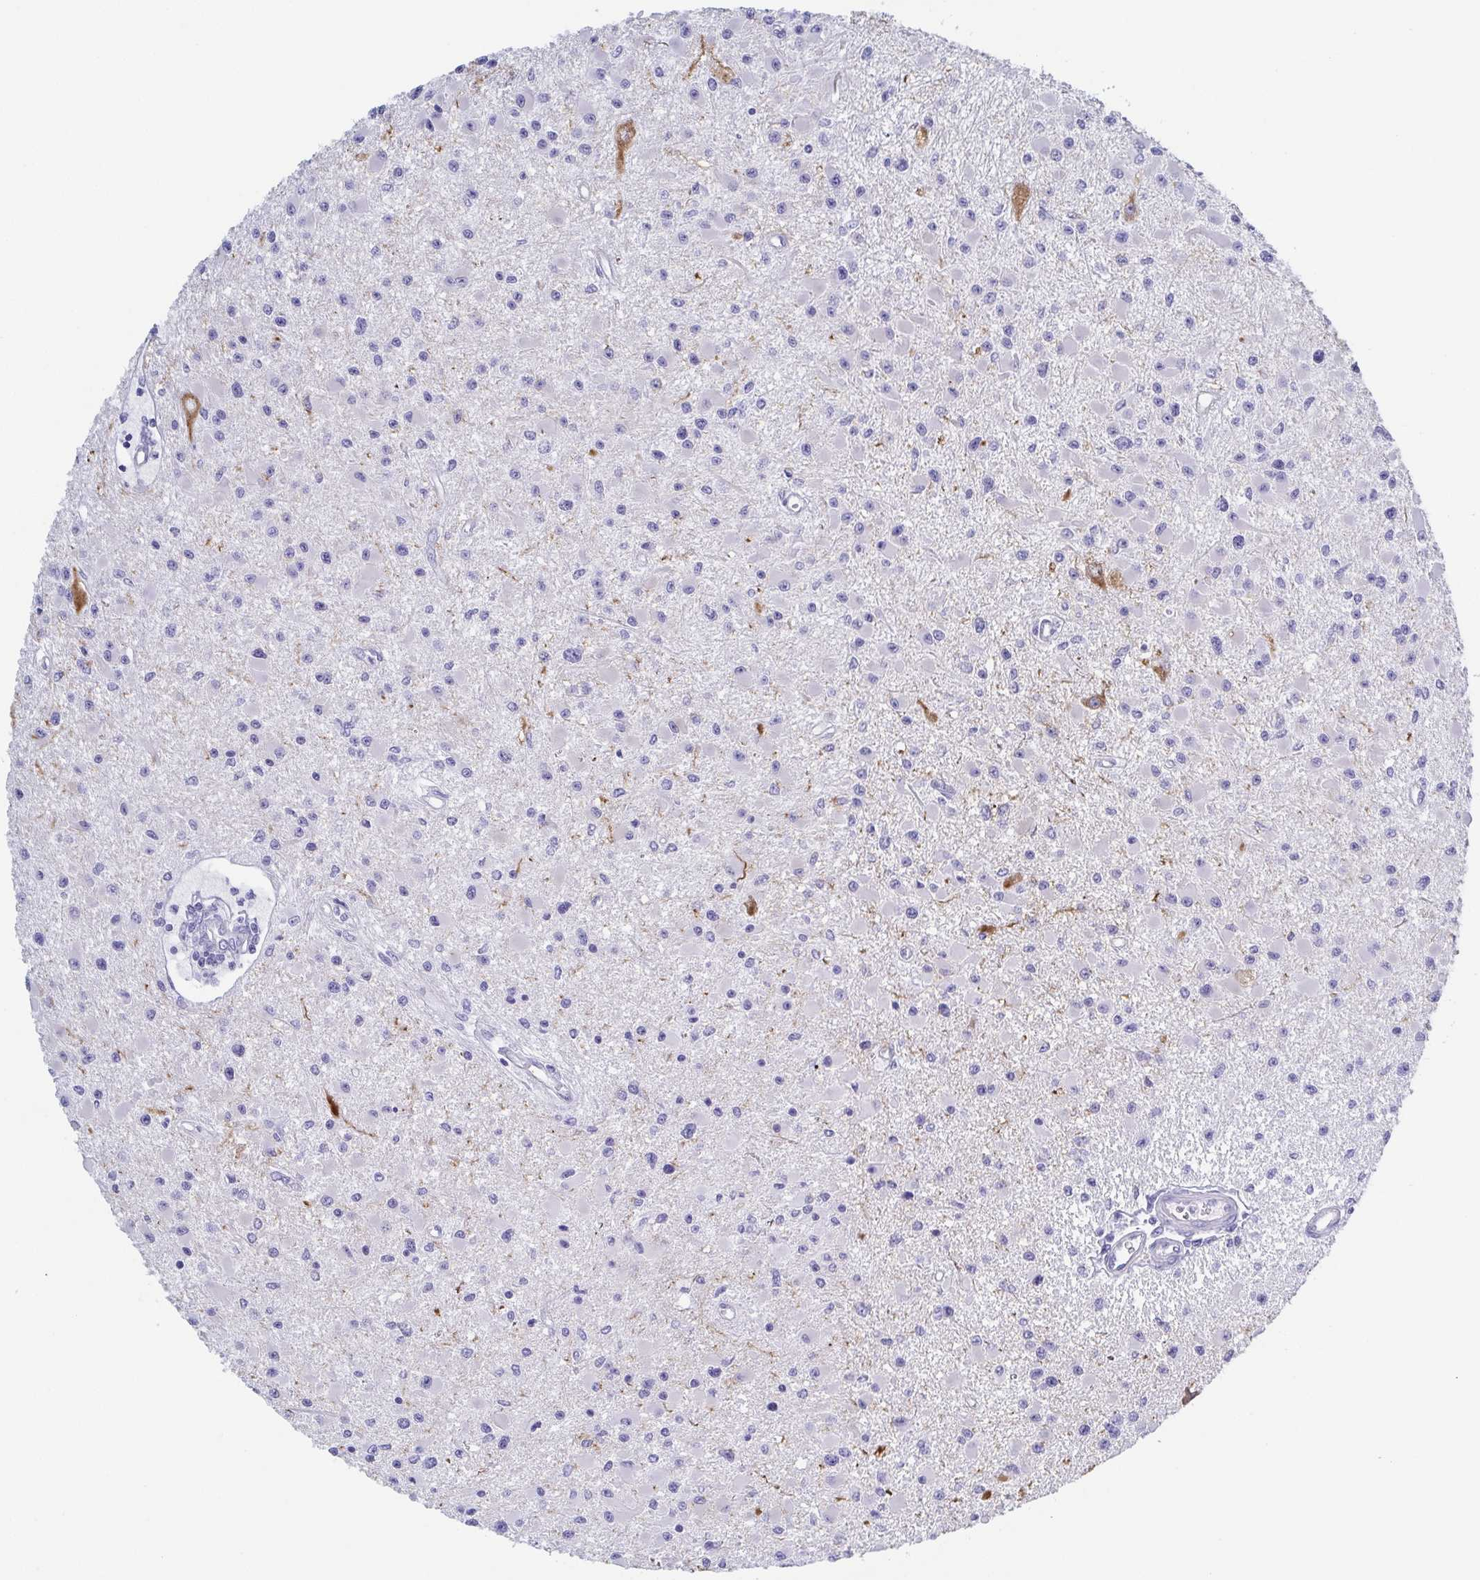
{"staining": {"intensity": "negative", "quantity": "none", "location": "none"}, "tissue": "glioma", "cell_type": "Tumor cells", "image_type": "cancer", "snomed": [{"axis": "morphology", "description": "Glioma, malignant, High grade"}, {"axis": "topography", "description": "Brain"}], "caption": "Immunohistochemistry (IHC) of malignant high-grade glioma reveals no positivity in tumor cells.", "gene": "DYNC1I1", "patient": {"sex": "male", "age": 54}}